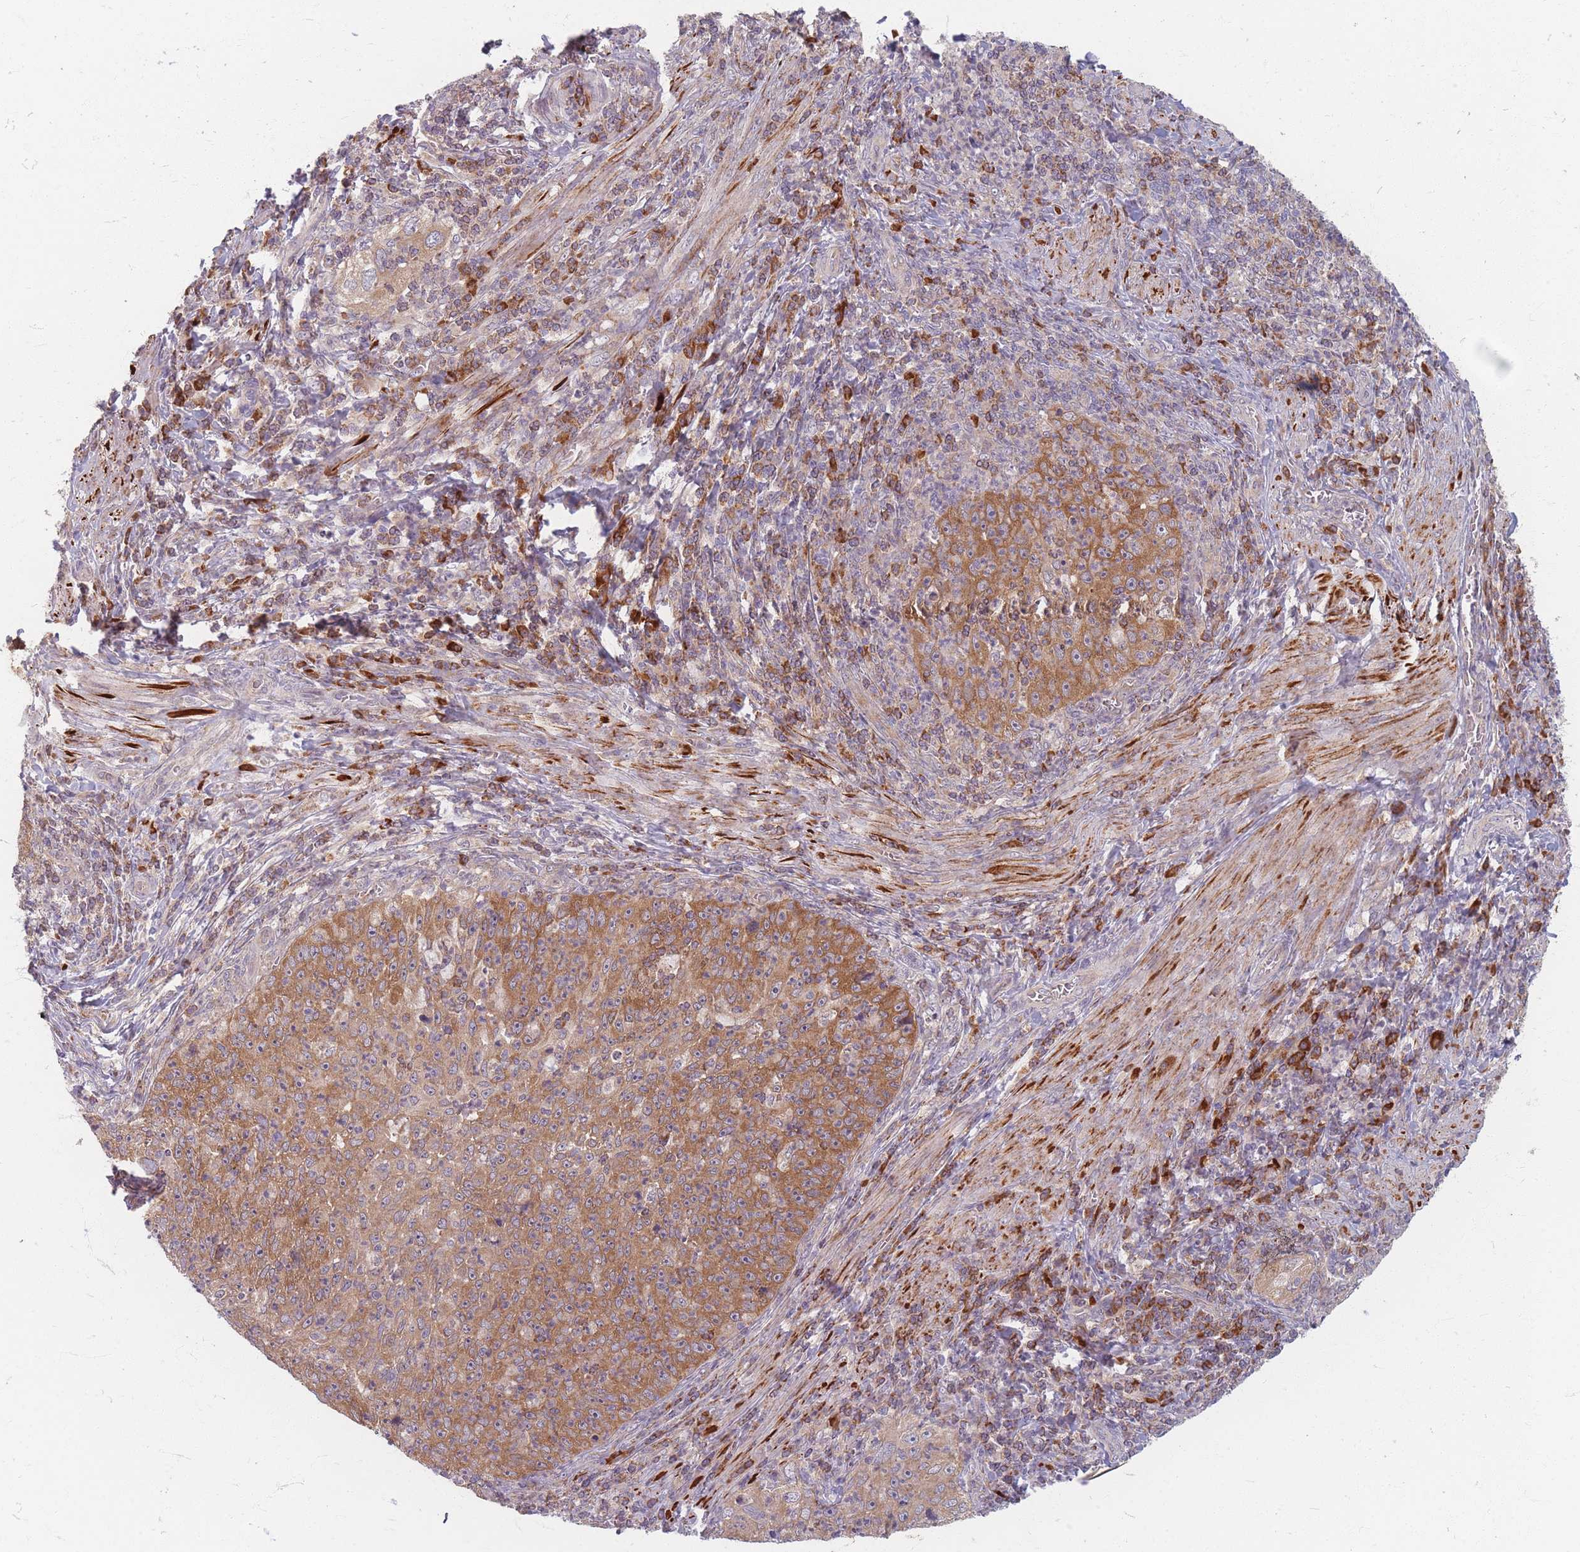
{"staining": {"intensity": "moderate", "quantity": "25%-75%", "location": "cytoplasmic/membranous"}, "tissue": "cervical cancer", "cell_type": "Tumor cells", "image_type": "cancer", "snomed": [{"axis": "morphology", "description": "Squamous cell carcinoma, NOS"}, {"axis": "topography", "description": "Cervix"}], "caption": "The immunohistochemical stain labels moderate cytoplasmic/membranous expression in tumor cells of cervical squamous cell carcinoma tissue. The staining is performed using DAB (3,3'-diaminobenzidine) brown chromogen to label protein expression. The nuclei are counter-stained blue using hematoxylin.", "gene": "SMIM14", "patient": {"sex": "female", "age": 30}}